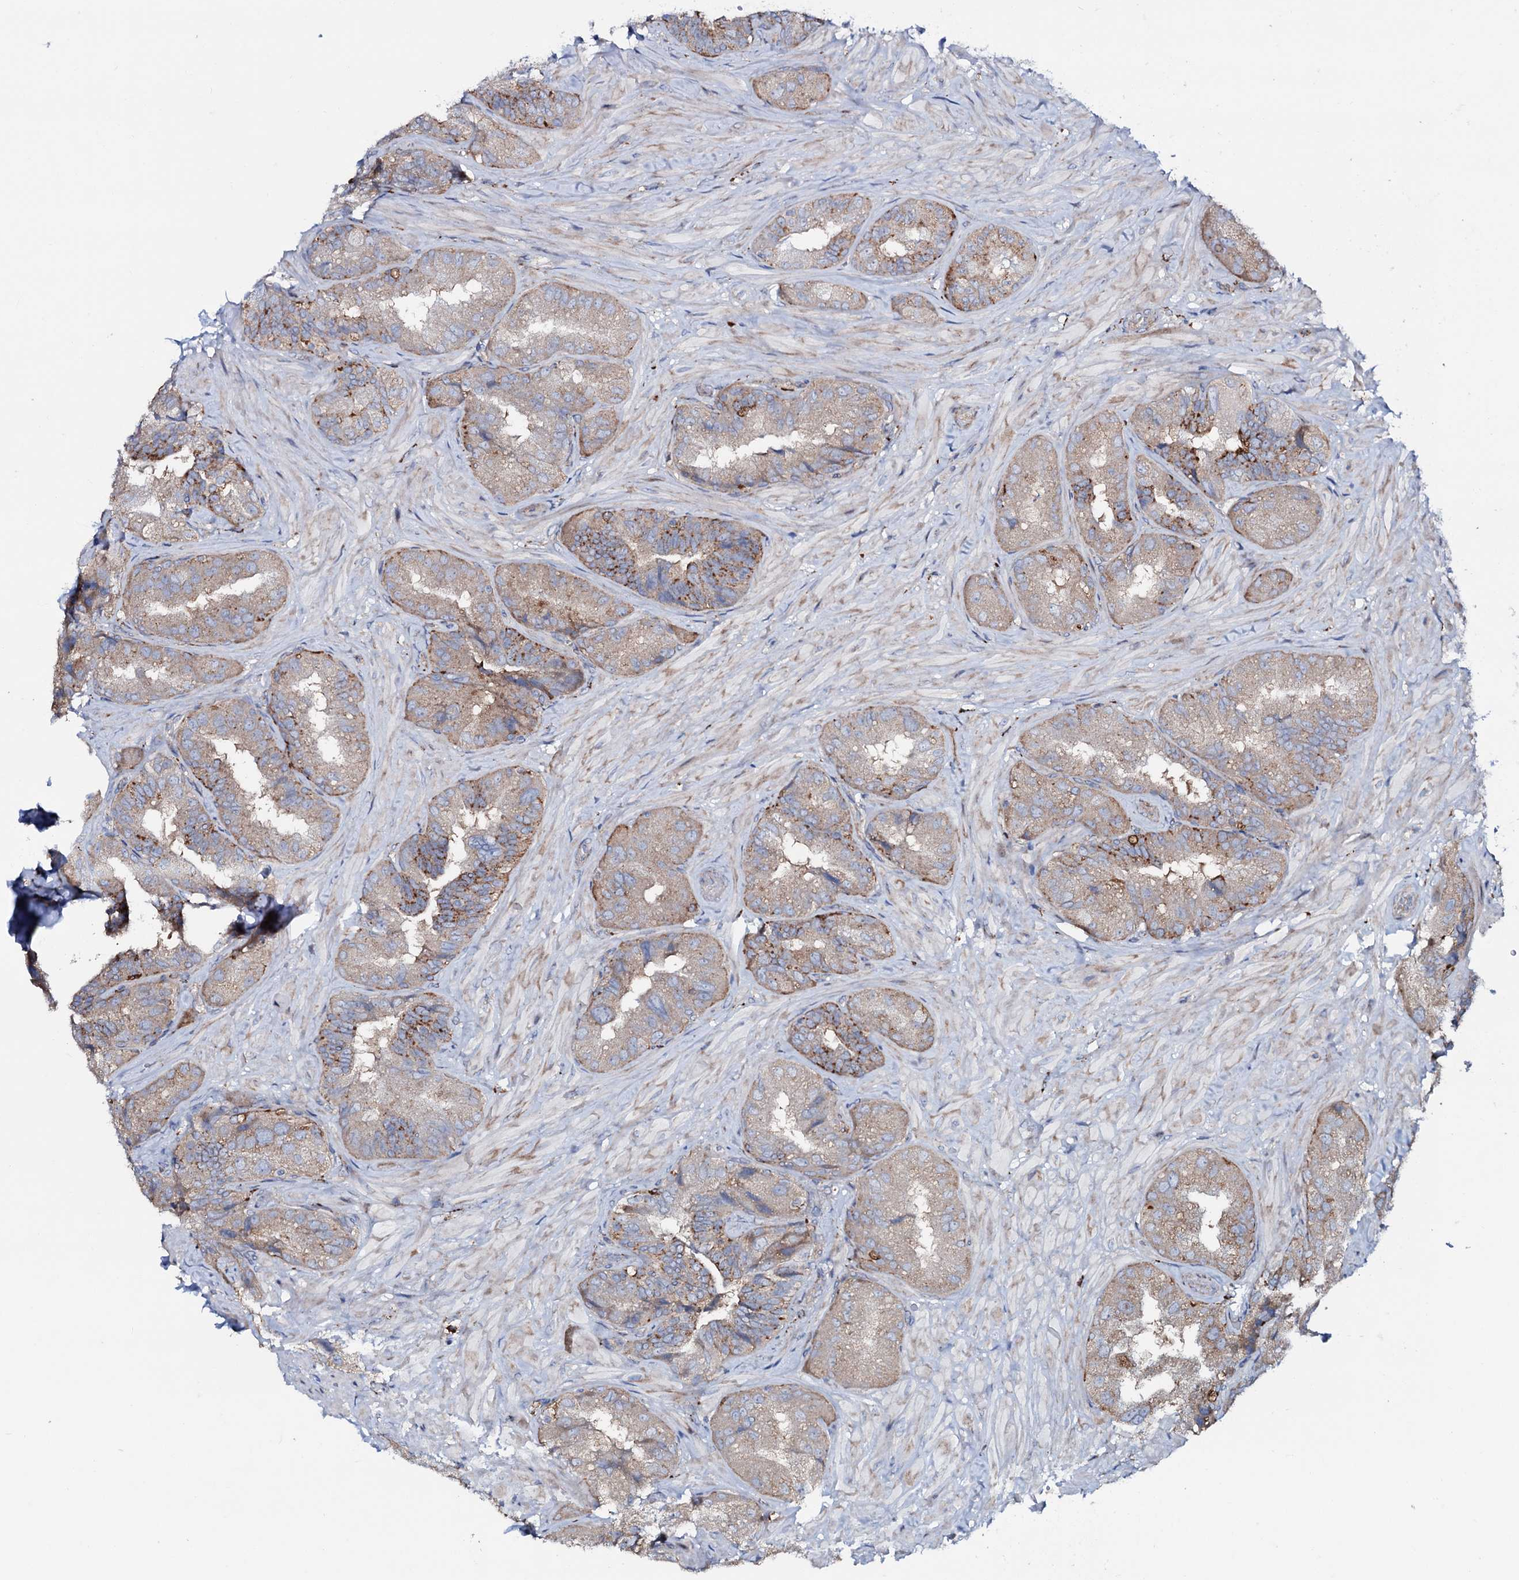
{"staining": {"intensity": "moderate", "quantity": "25%-75%", "location": "cytoplasmic/membranous"}, "tissue": "seminal vesicle", "cell_type": "Glandular cells", "image_type": "normal", "snomed": [{"axis": "morphology", "description": "Normal tissue, NOS"}, {"axis": "topography", "description": "Prostate and seminal vesicle, NOS"}, {"axis": "topography", "description": "Prostate"}, {"axis": "topography", "description": "Seminal veicle"}], "caption": "Immunohistochemistry (IHC) photomicrograph of benign seminal vesicle: seminal vesicle stained using immunohistochemistry (IHC) exhibits medium levels of moderate protein expression localized specifically in the cytoplasmic/membranous of glandular cells, appearing as a cytoplasmic/membranous brown color.", "gene": "P2RX4", "patient": {"sex": "male", "age": 67}}